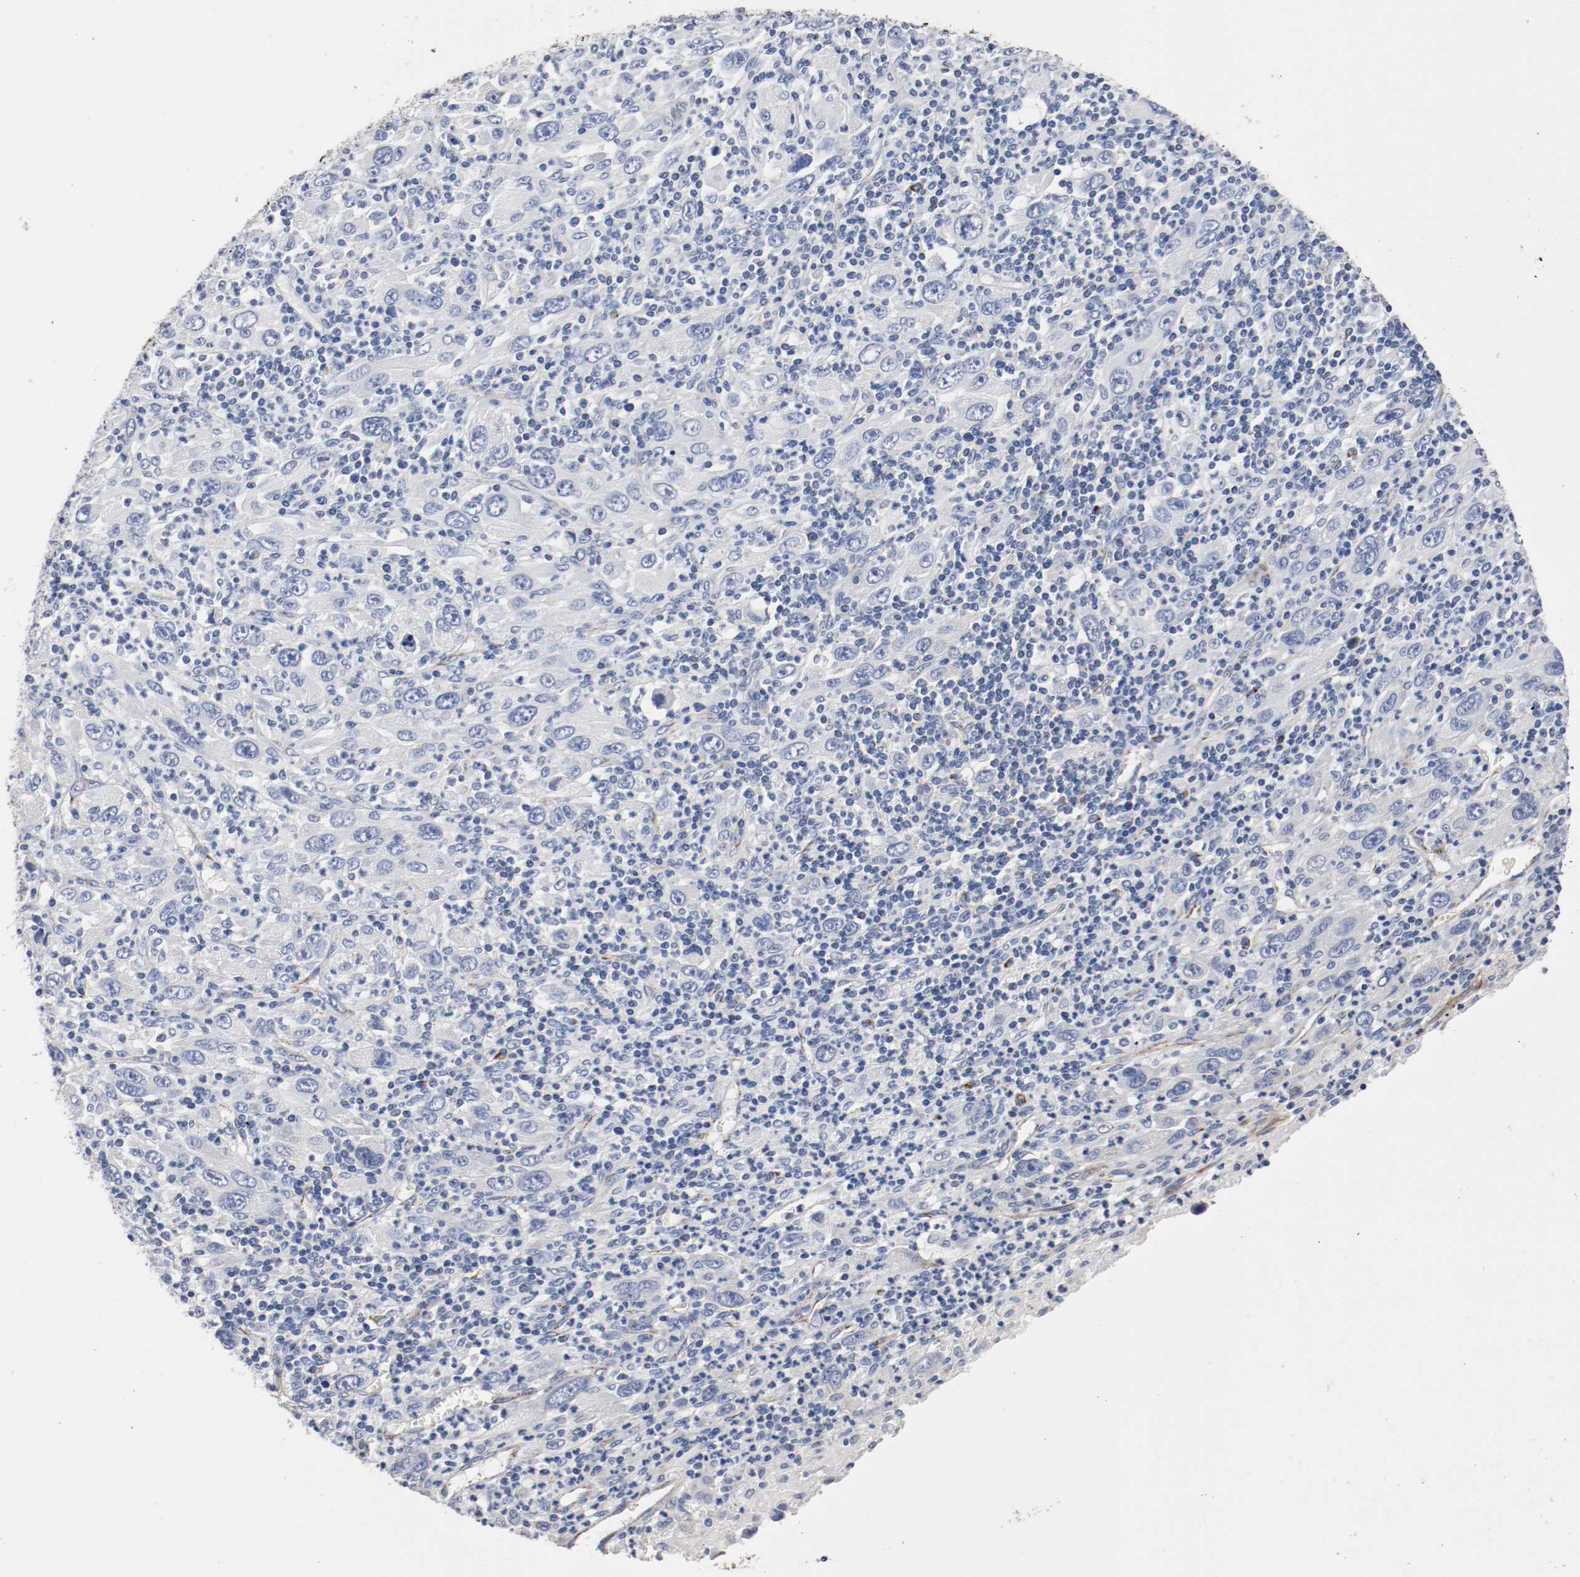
{"staining": {"intensity": "negative", "quantity": "none", "location": "none"}, "tissue": "melanoma", "cell_type": "Tumor cells", "image_type": "cancer", "snomed": [{"axis": "morphology", "description": "Malignant melanoma, Metastatic site"}, {"axis": "topography", "description": "Skin"}], "caption": "Immunohistochemistry (IHC) photomicrograph of neoplastic tissue: human melanoma stained with DAB (3,3'-diaminobenzidine) demonstrates no significant protein staining in tumor cells.", "gene": "TUBD1", "patient": {"sex": "female", "age": 56}}